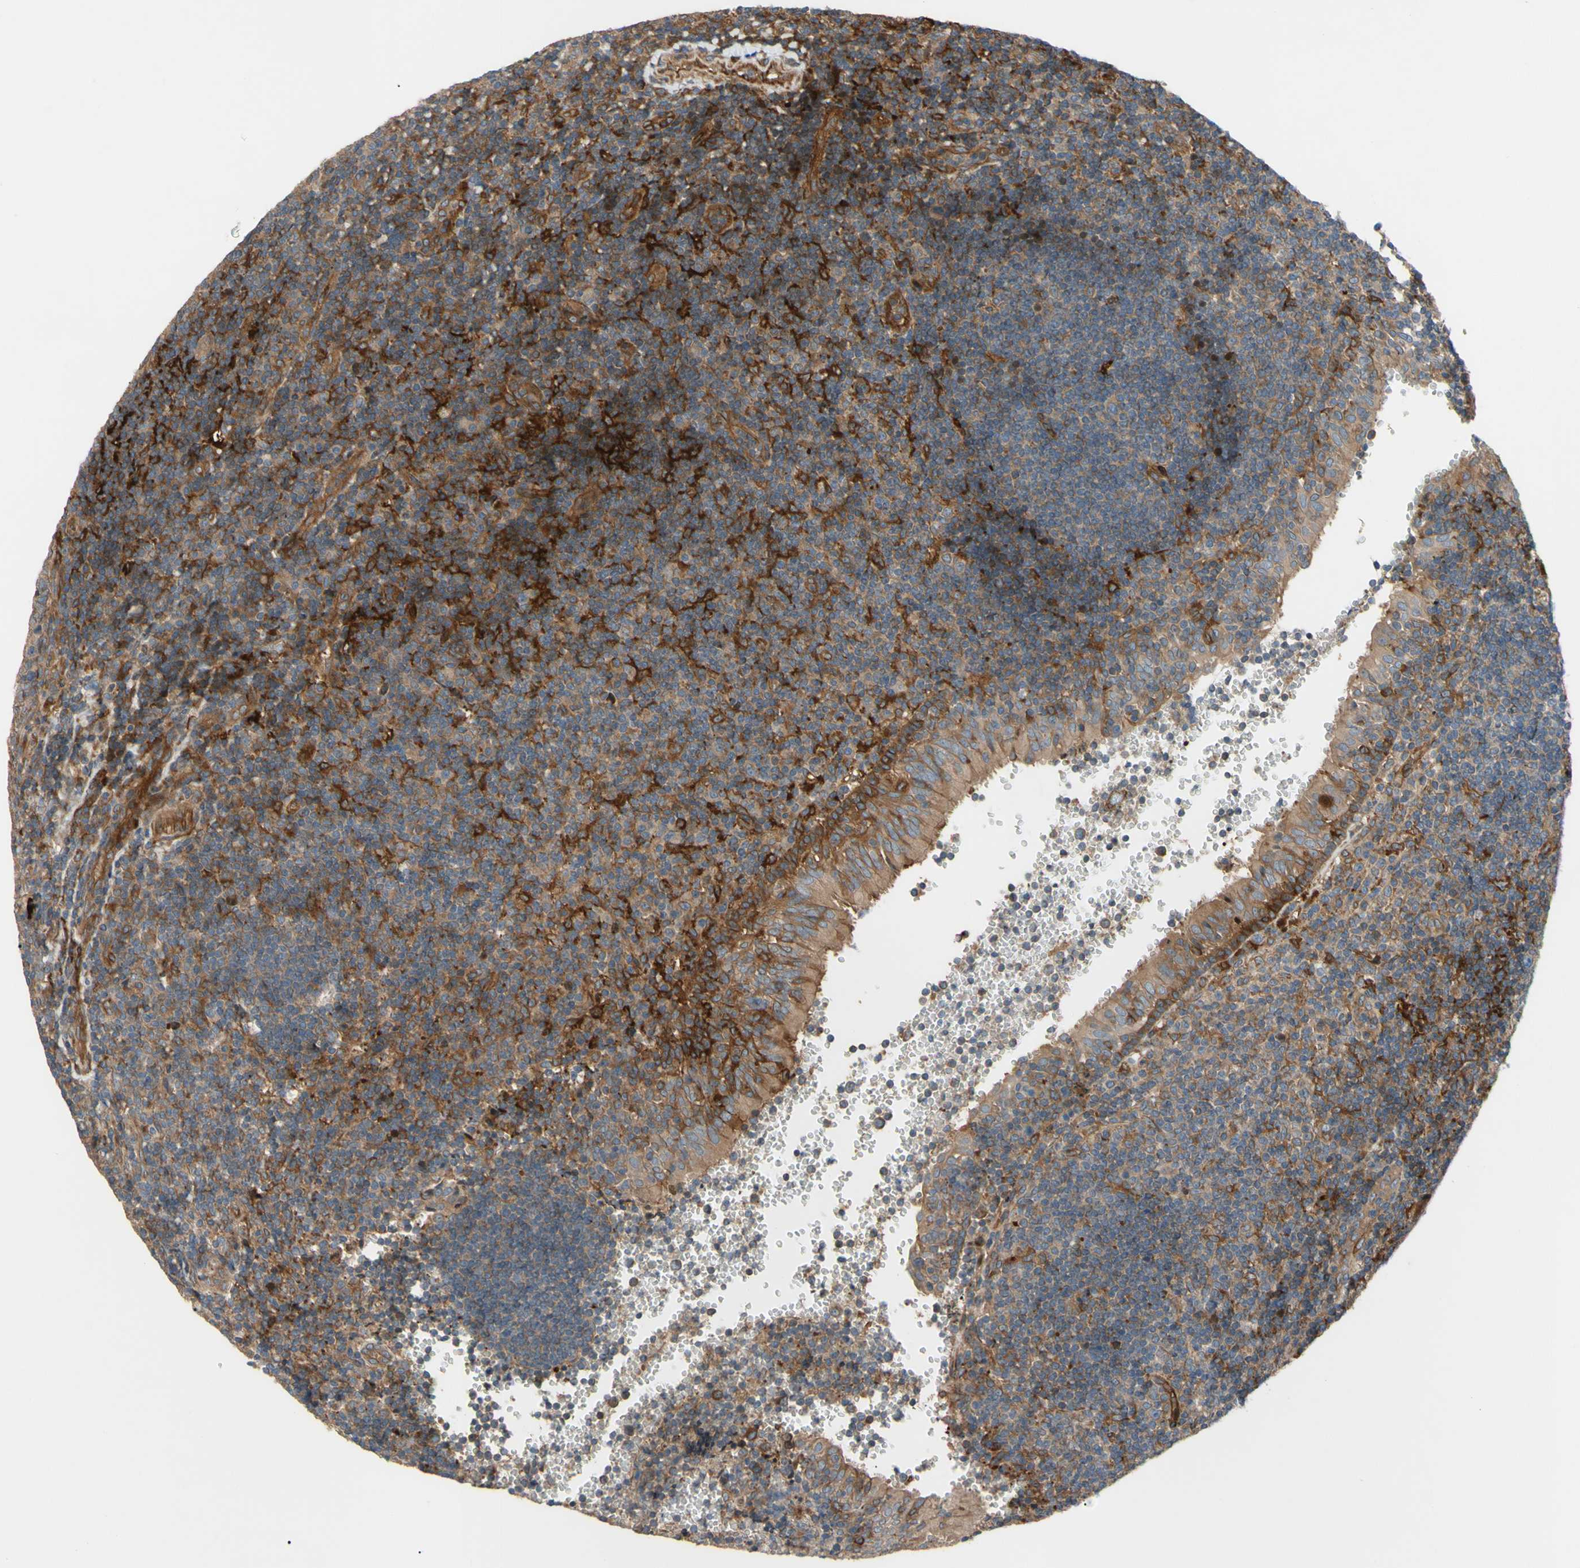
{"staining": {"intensity": "weak", "quantity": ">75%", "location": "cytoplasmic/membranous"}, "tissue": "tonsil", "cell_type": "Germinal center cells", "image_type": "normal", "snomed": [{"axis": "morphology", "description": "Normal tissue, NOS"}, {"axis": "topography", "description": "Tonsil"}], "caption": "This is an image of IHC staining of unremarkable tonsil, which shows weak expression in the cytoplasmic/membranous of germinal center cells.", "gene": "SPTLC1", "patient": {"sex": "female", "age": 40}}